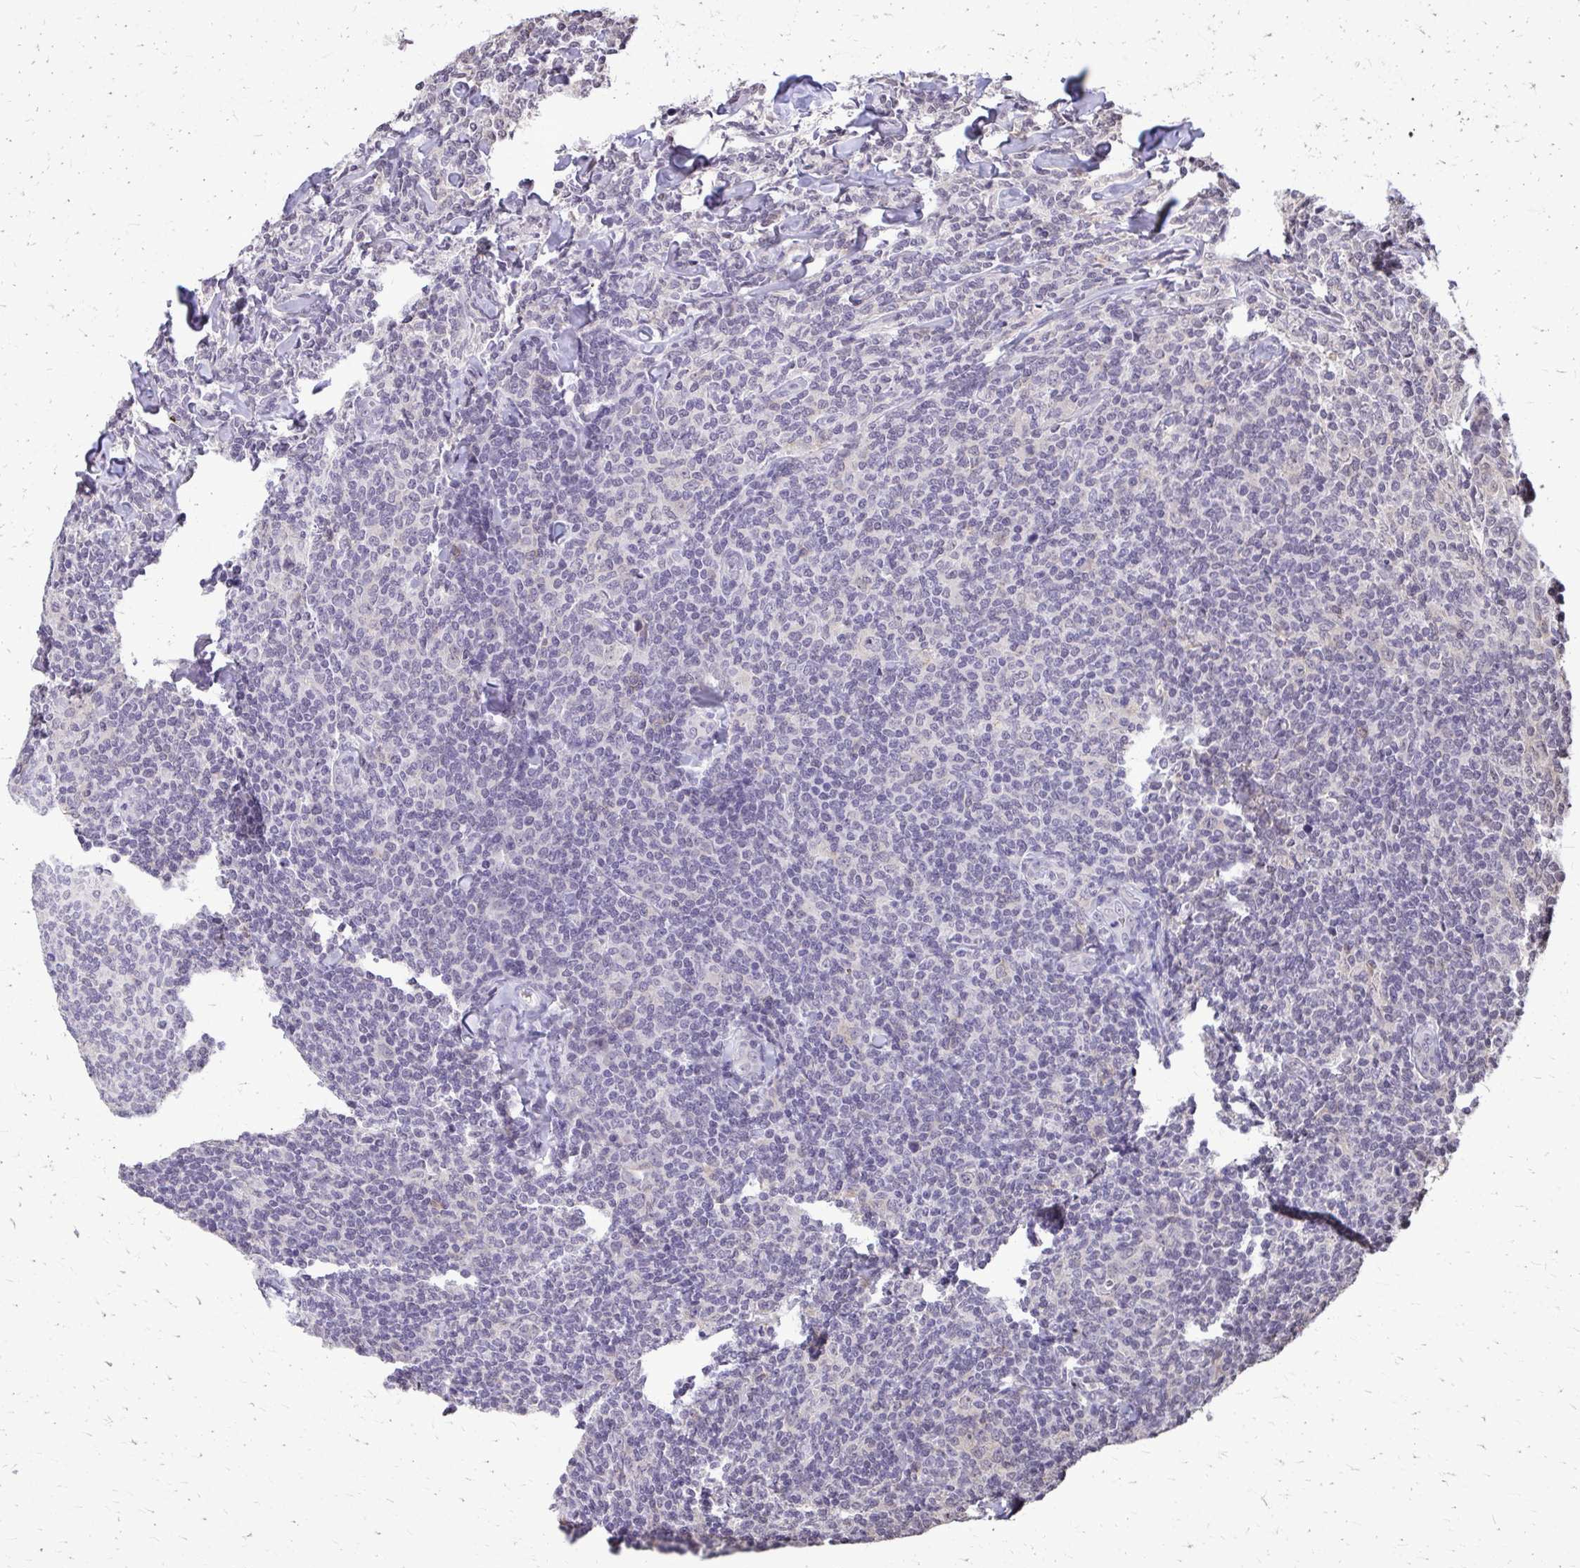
{"staining": {"intensity": "negative", "quantity": "none", "location": "none"}, "tissue": "lymphoma", "cell_type": "Tumor cells", "image_type": "cancer", "snomed": [{"axis": "morphology", "description": "Malignant lymphoma, non-Hodgkin's type, Low grade"}, {"axis": "topography", "description": "Lymph node"}], "caption": "High power microscopy photomicrograph of an immunohistochemistry (IHC) image of lymphoma, revealing no significant positivity in tumor cells.", "gene": "AKAP5", "patient": {"sex": "female", "age": 56}}